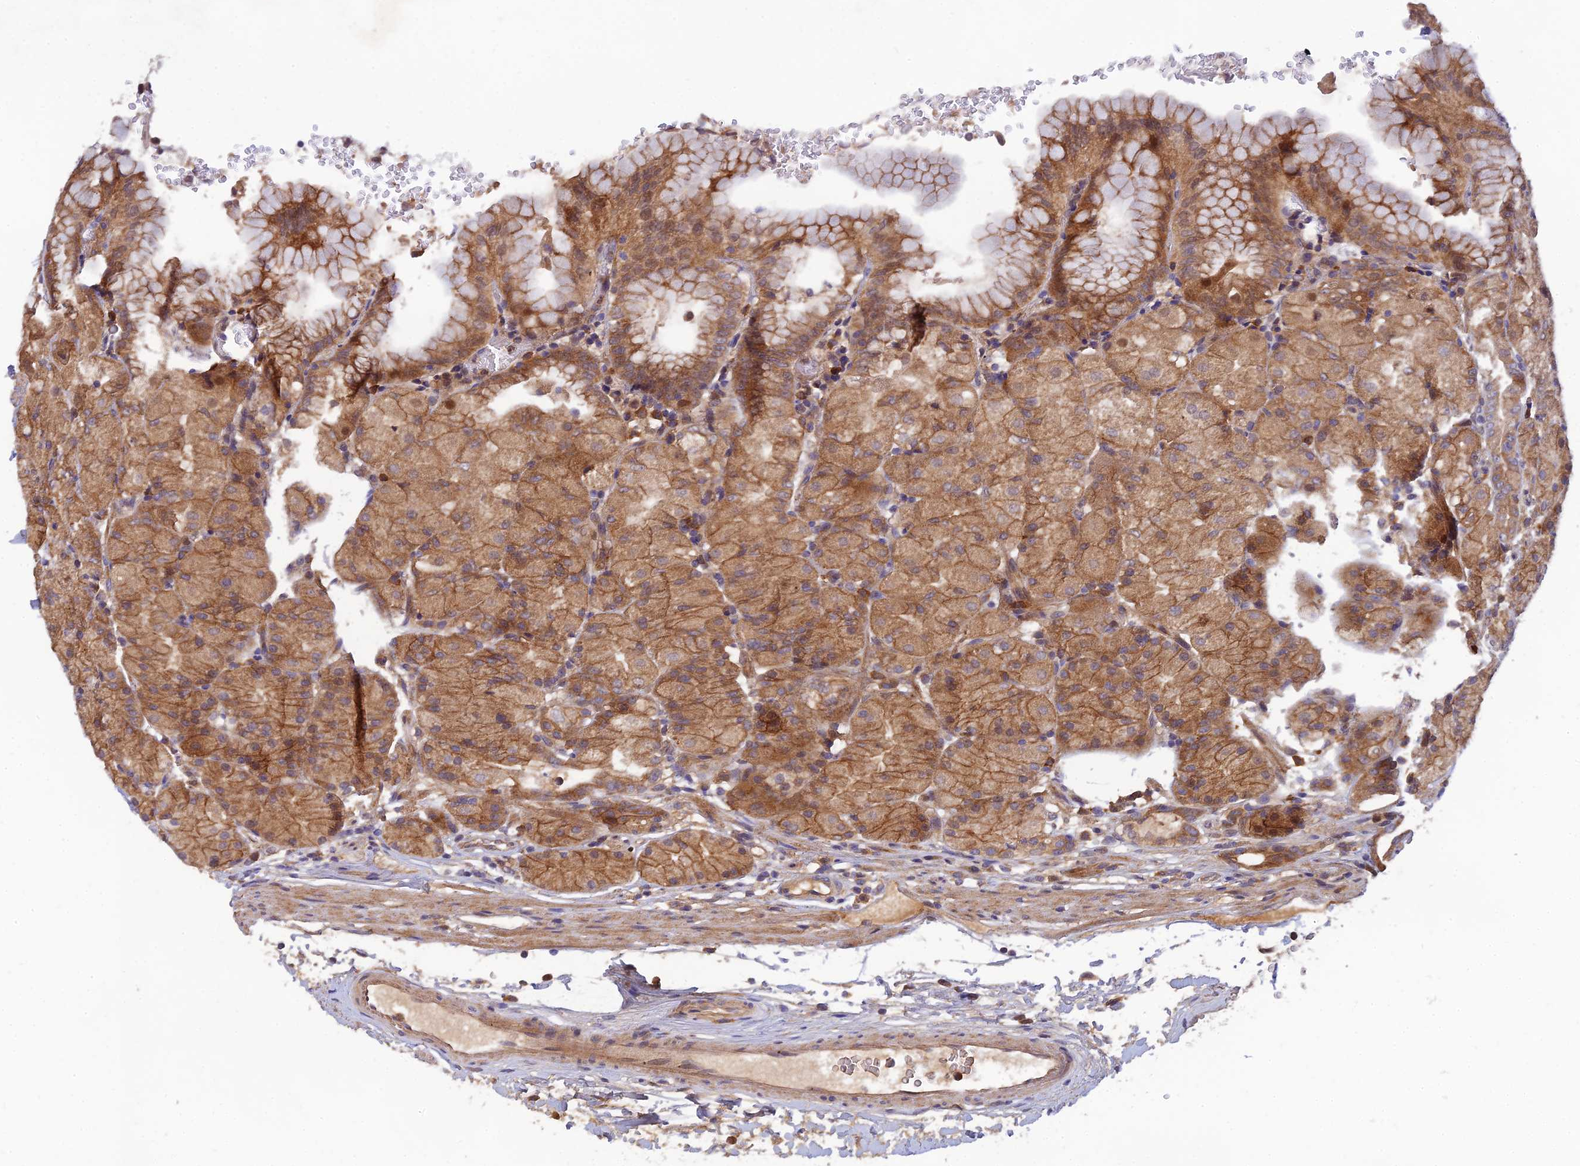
{"staining": {"intensity": "moderate", "quantity": ">75%", "location": "cytoplasmic/membranous"}, "tissue": "stomach", "cell_type": "Glandular cells", "image_type": "normal", "snomed": [{"axis": "morphology", "description": "Normal tissue, NOS"}, {"axis": "topography", "description": "Stomach, upper"}, {"axis": "topography", "description": "Stomach, lower"}], "caption": "DAB immunohistochemical staining of benign stomach shows moderate cytoplasmic/membranous protein positivity in about >75% of glandular cells.", "gene": "FAM151B", "patient": {"sex": "male", "age": 62}}